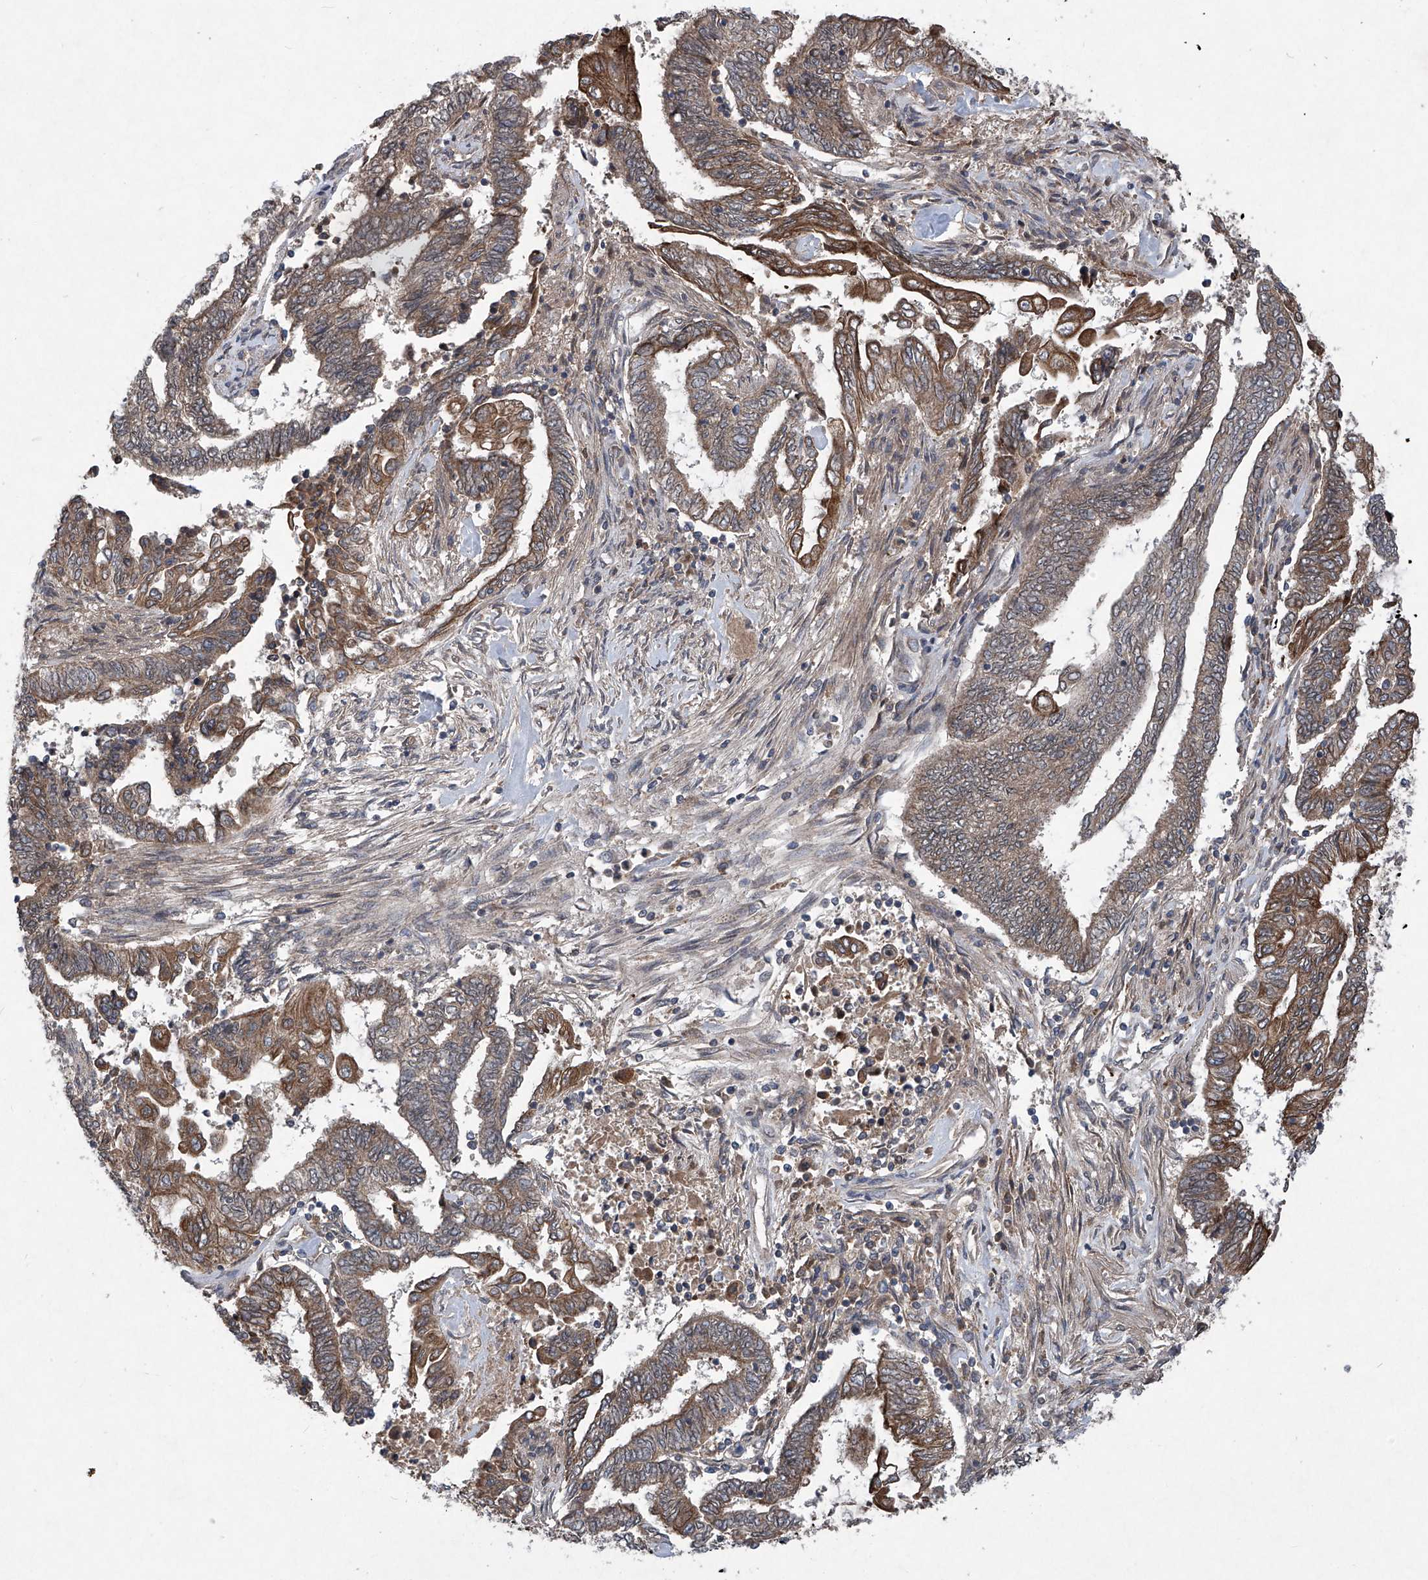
{"staining": {"intensity": "moderate", "quantity": ">75%", "location": "cytoplasmic/membranous"}, "tissue": "endometrial cancer", "cell_type": "Tumor cells", "image_type": "cancer", "snomed": [{"axis": "morphology", "description": "Adenocarcinoma, NOS"}, {"axis": "topography", "description": "Uterus"}, {"axis": "topography", "description": "Endometrium"}], "caption": "Human endometrial cancer (adenocarcinoma) stained with a protein marker exhibits moderate staining in tumor cells.", "gene": "SUMF2", "patient": {"sex": "female", "age": 70}}